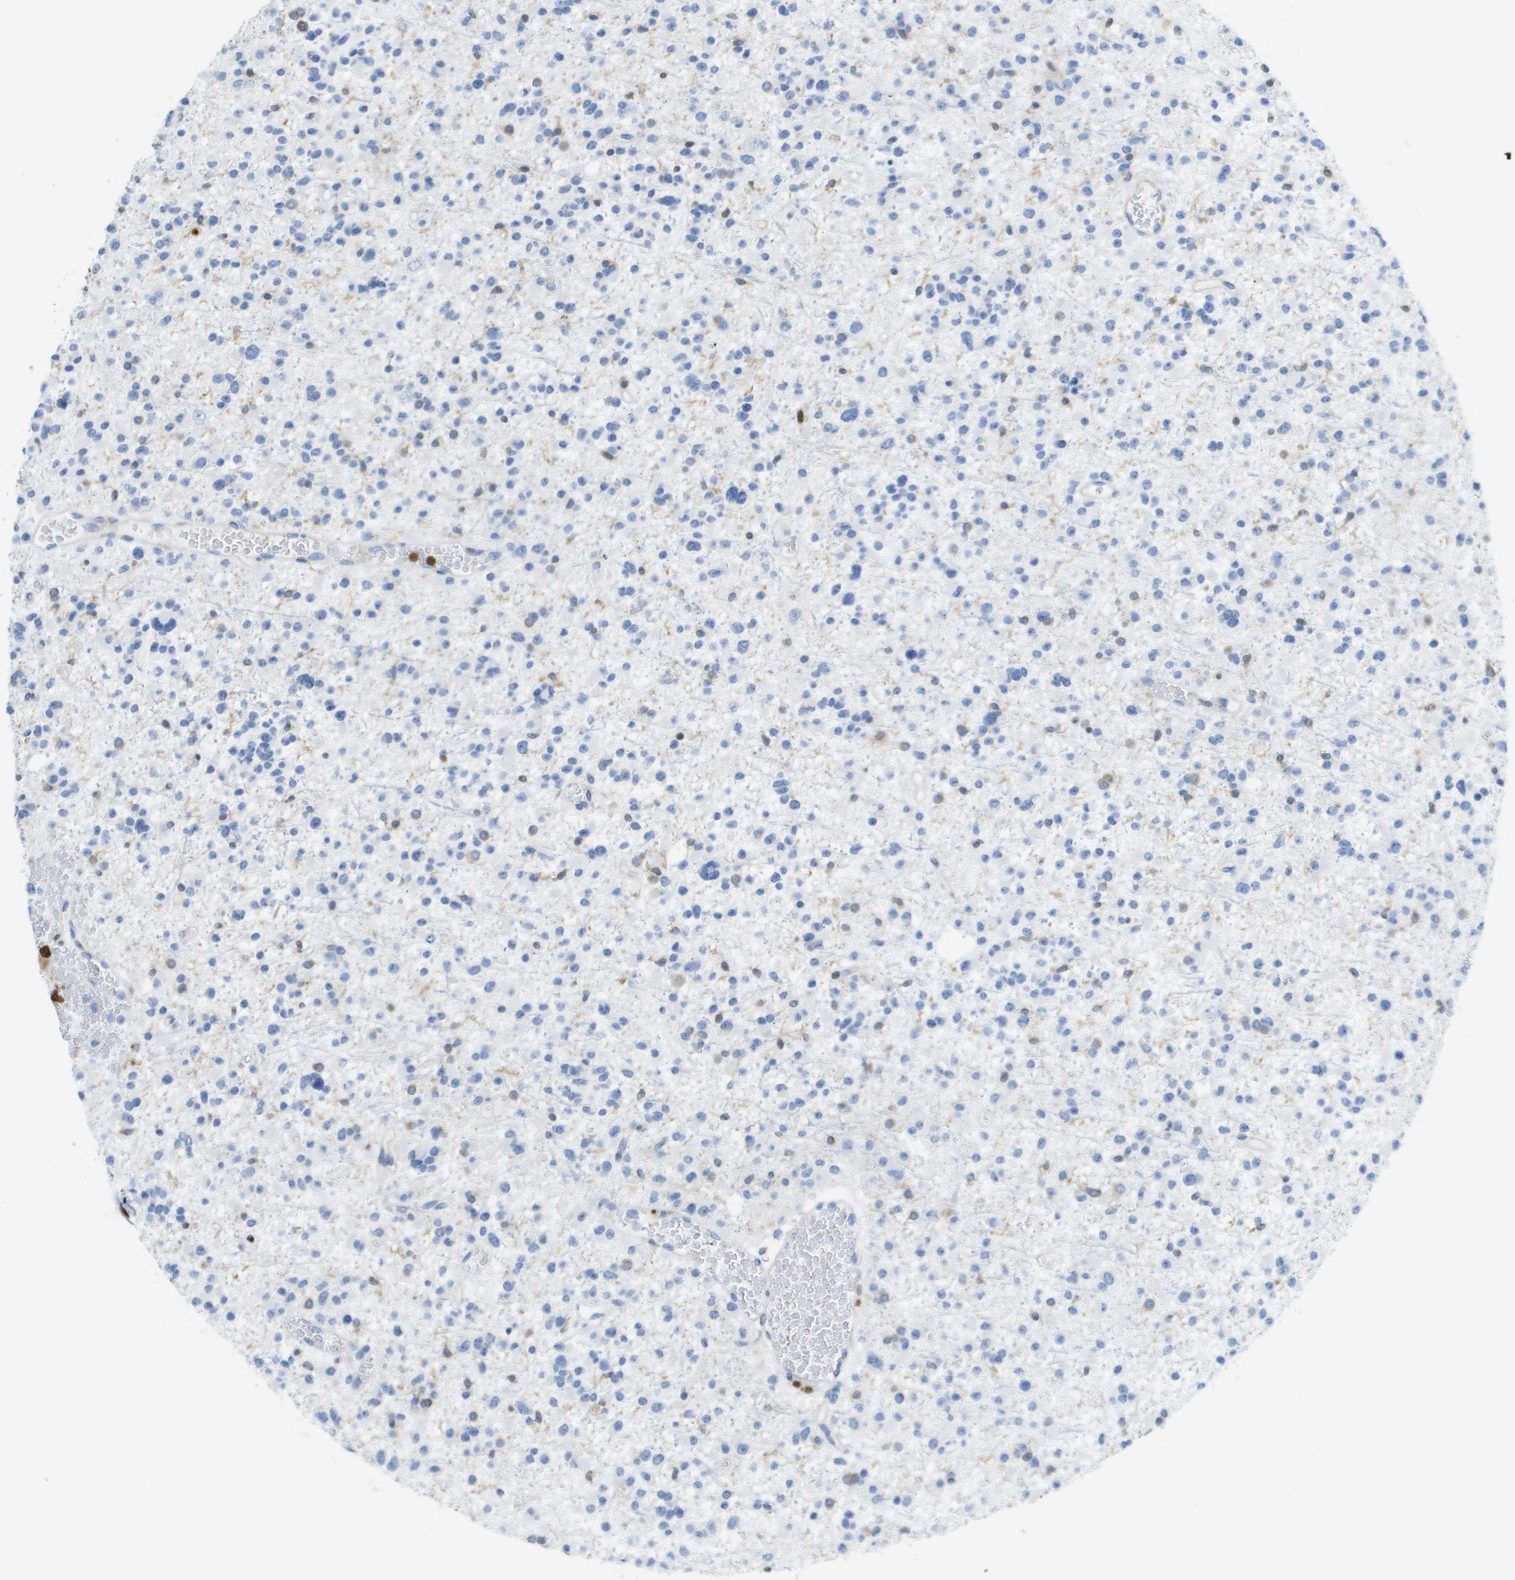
{"staining": {"intensity": "negative", "quantity": "none", "location": "none"}, "tissue": "glioma", "cell_type": "Tumor cells", "image_type": "cancer", "snomed": [{"axis": "morphology", "description": "Glioma, malignant, Low grade"}, {"axis": "topography", "description": "Brain"}], "caption": "IHC photomicrograph of malignant glioma (low-grade) stained for a protein (brown), which reveals no expression in tumor cells.", "gene": "DOCK5", "patient": {"sex": "female", "age": 22}}